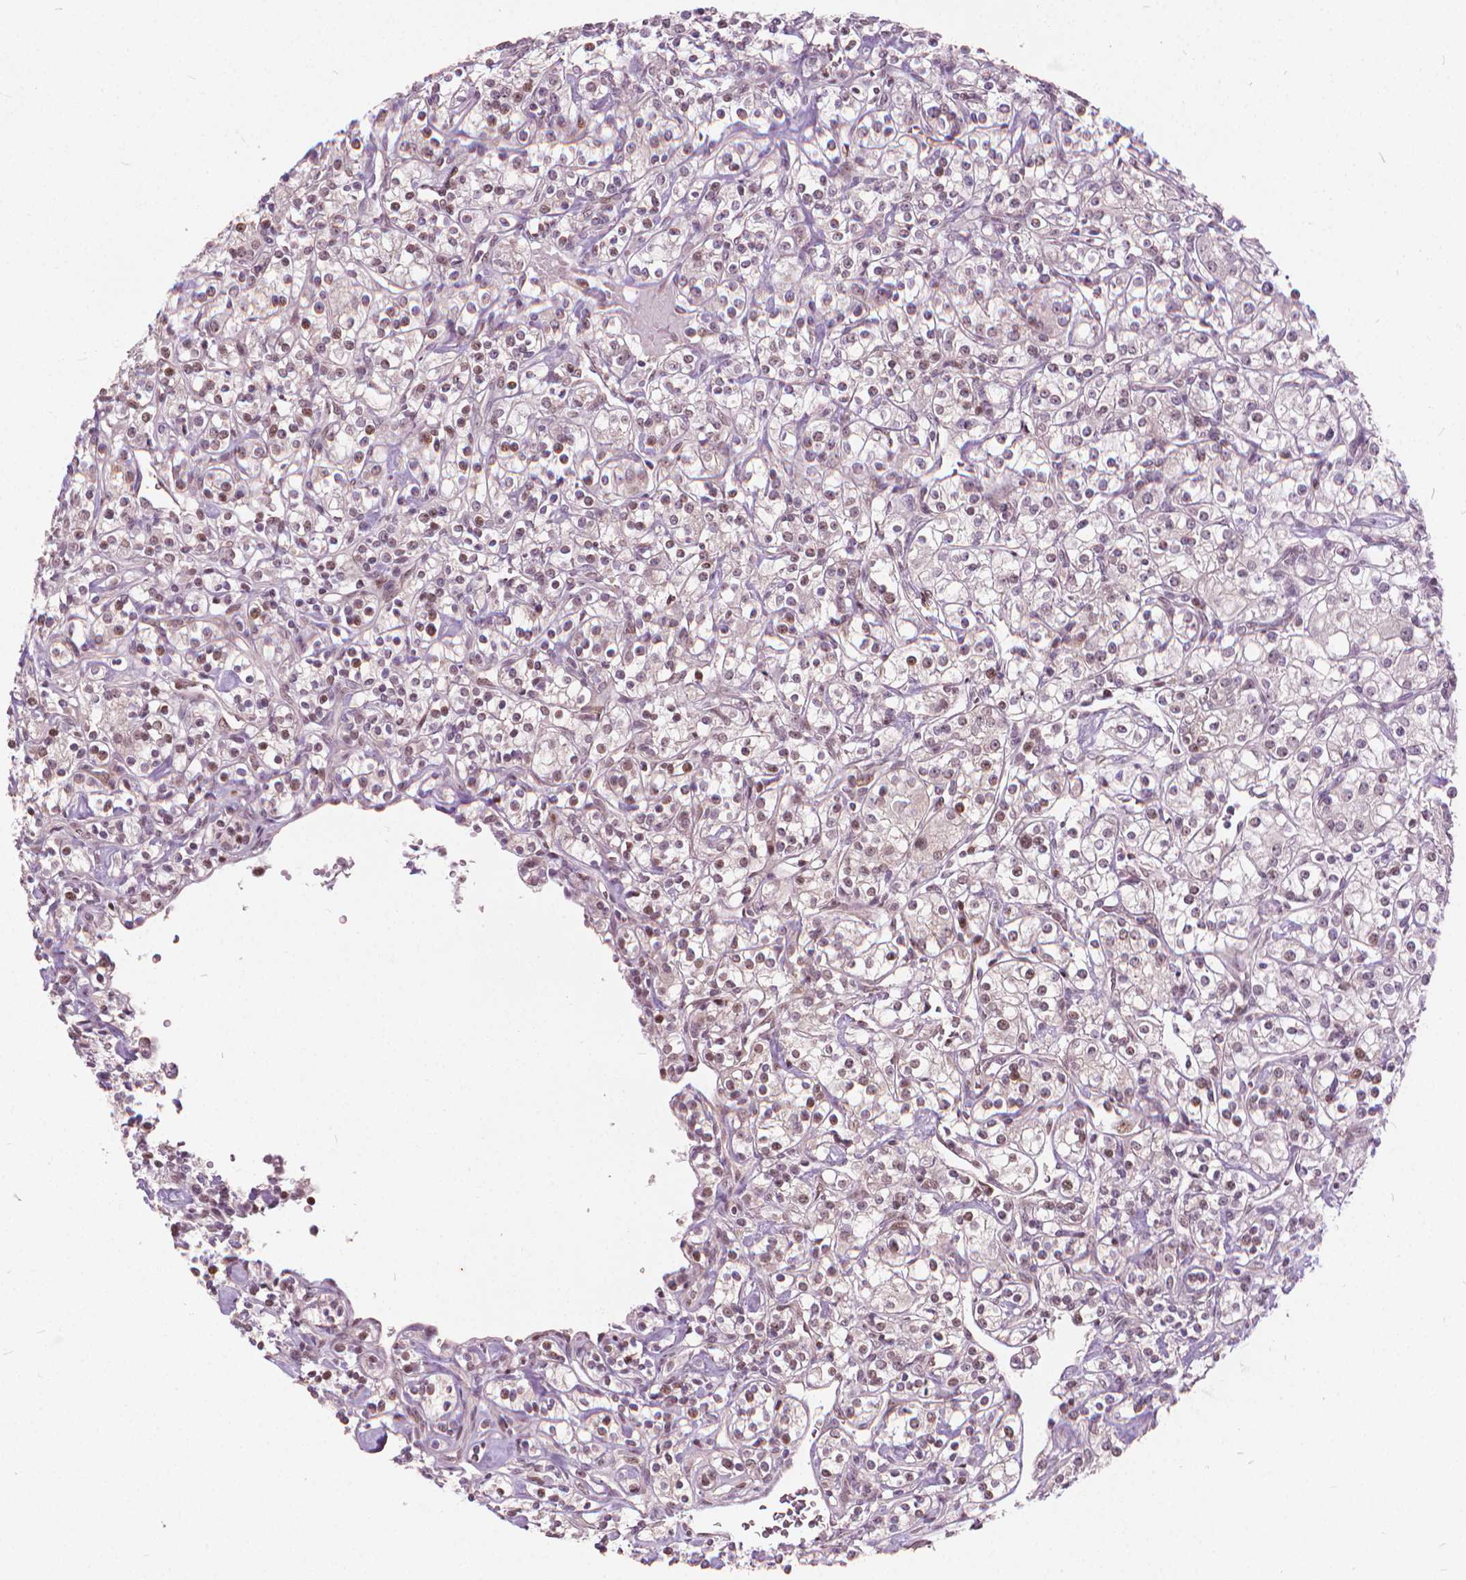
{"staining": {"intensity": "weak", "quantity": "25%-75%", "location": "nuclear"}, "tissue": "renal cancer", "cell_type": "Tumor cells", "image_type": "cancer", "snomed": [{"axis": "morphology", "description": "Adenocarcinoma, NOS"}, {"axis": "topography", "description": "Kidney"}], "caption": "The immunohistochemical stain shows weak nuclear positivity in tumor cells of renal cancer tissue.", "gene": "STAT5B", "patient": {"sex": "male", "age": 77}}